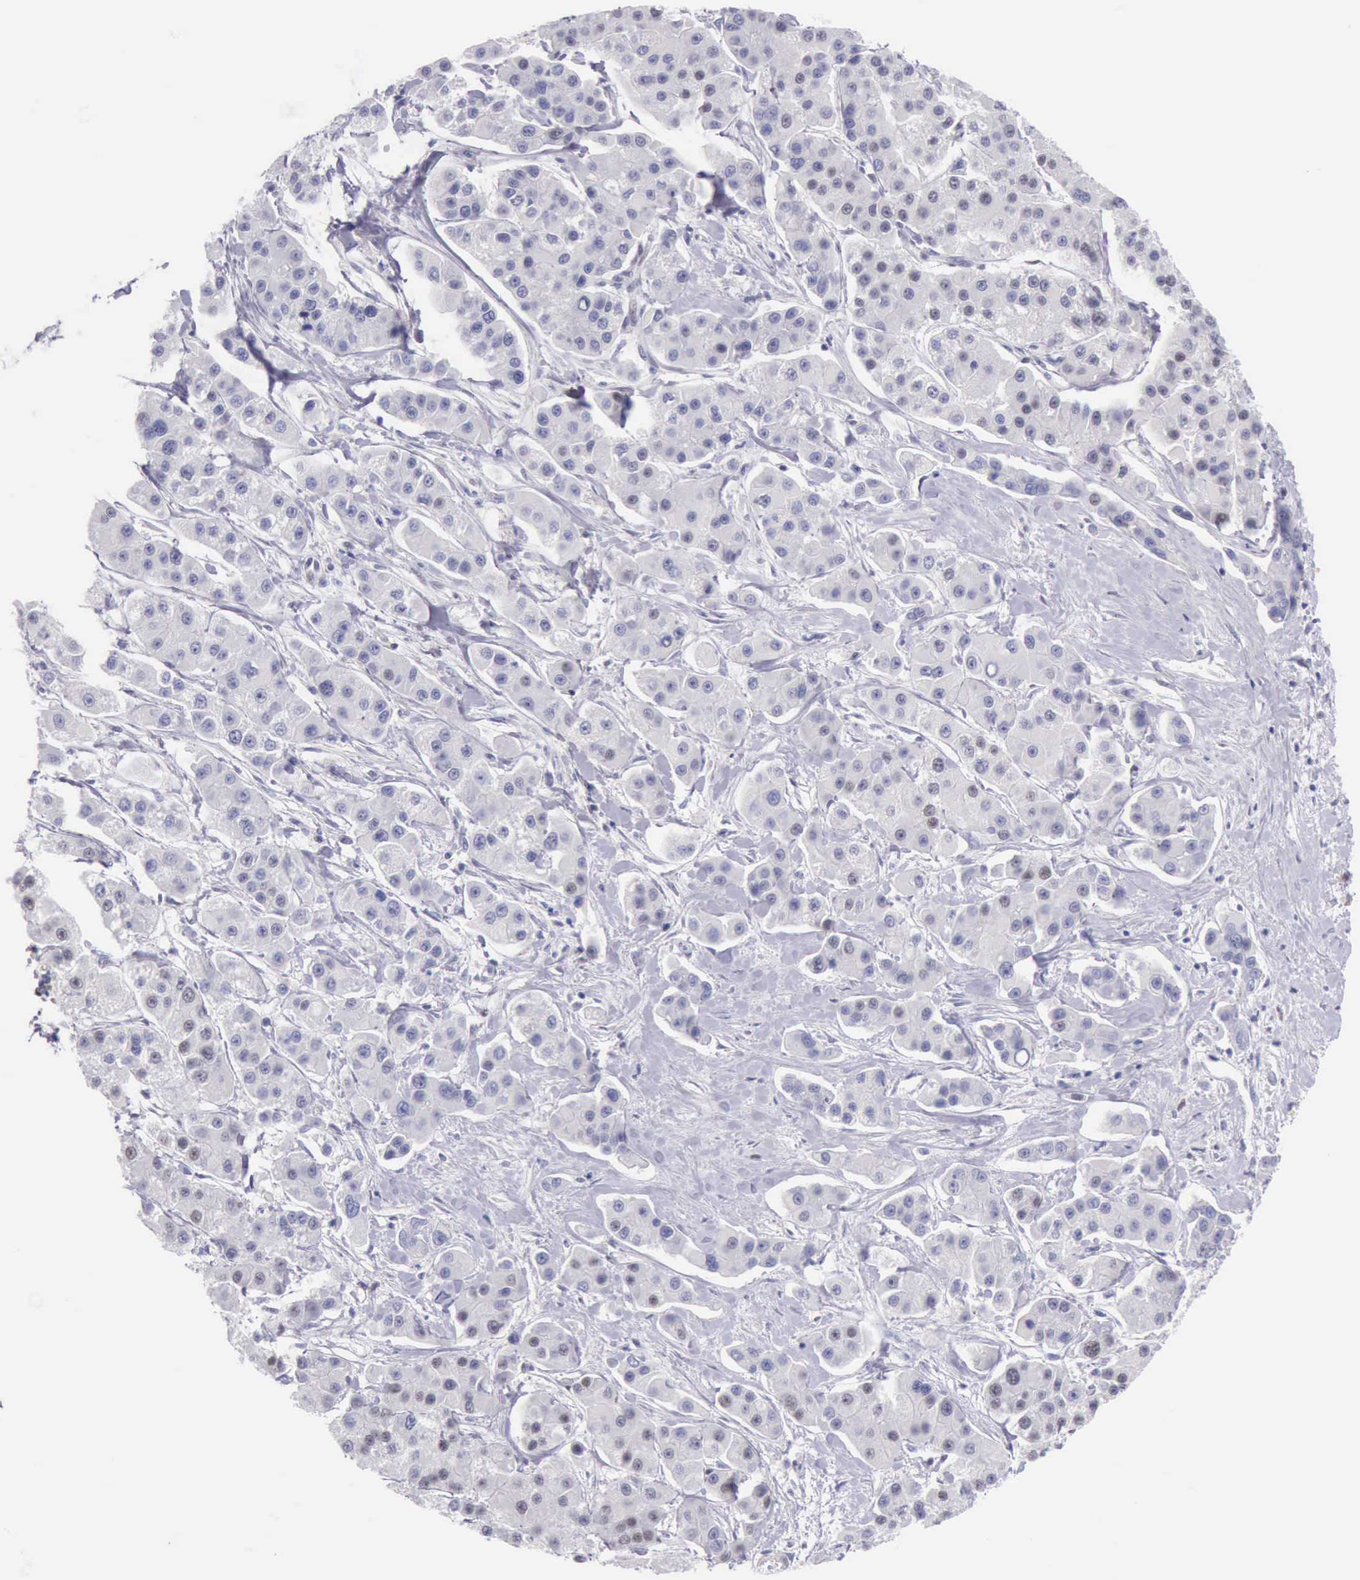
{"staining": {"intensity": "negative", "quantity": "none", "location": "none"}, "tissue": "liver cancer", "cell_type": "Tumor cells", "image_type": "cancer", "snomed": [{"axis": "morphology", "description": "Carcinoma, Hepatocellular, NOS"}, {"axis": "topography", "description": "Liver"}], "caption": "A high-resolution image shows immunohistochemistry staining of liver cancer (hepatocellular carcinoma), which shows no significant positivity in tumor cells. (DAB (3,3'-diaminobenzidine) immunohistochemistry, high magnification).", "gene": "EP300", "patient": {"sex": "female", "age": 85}}